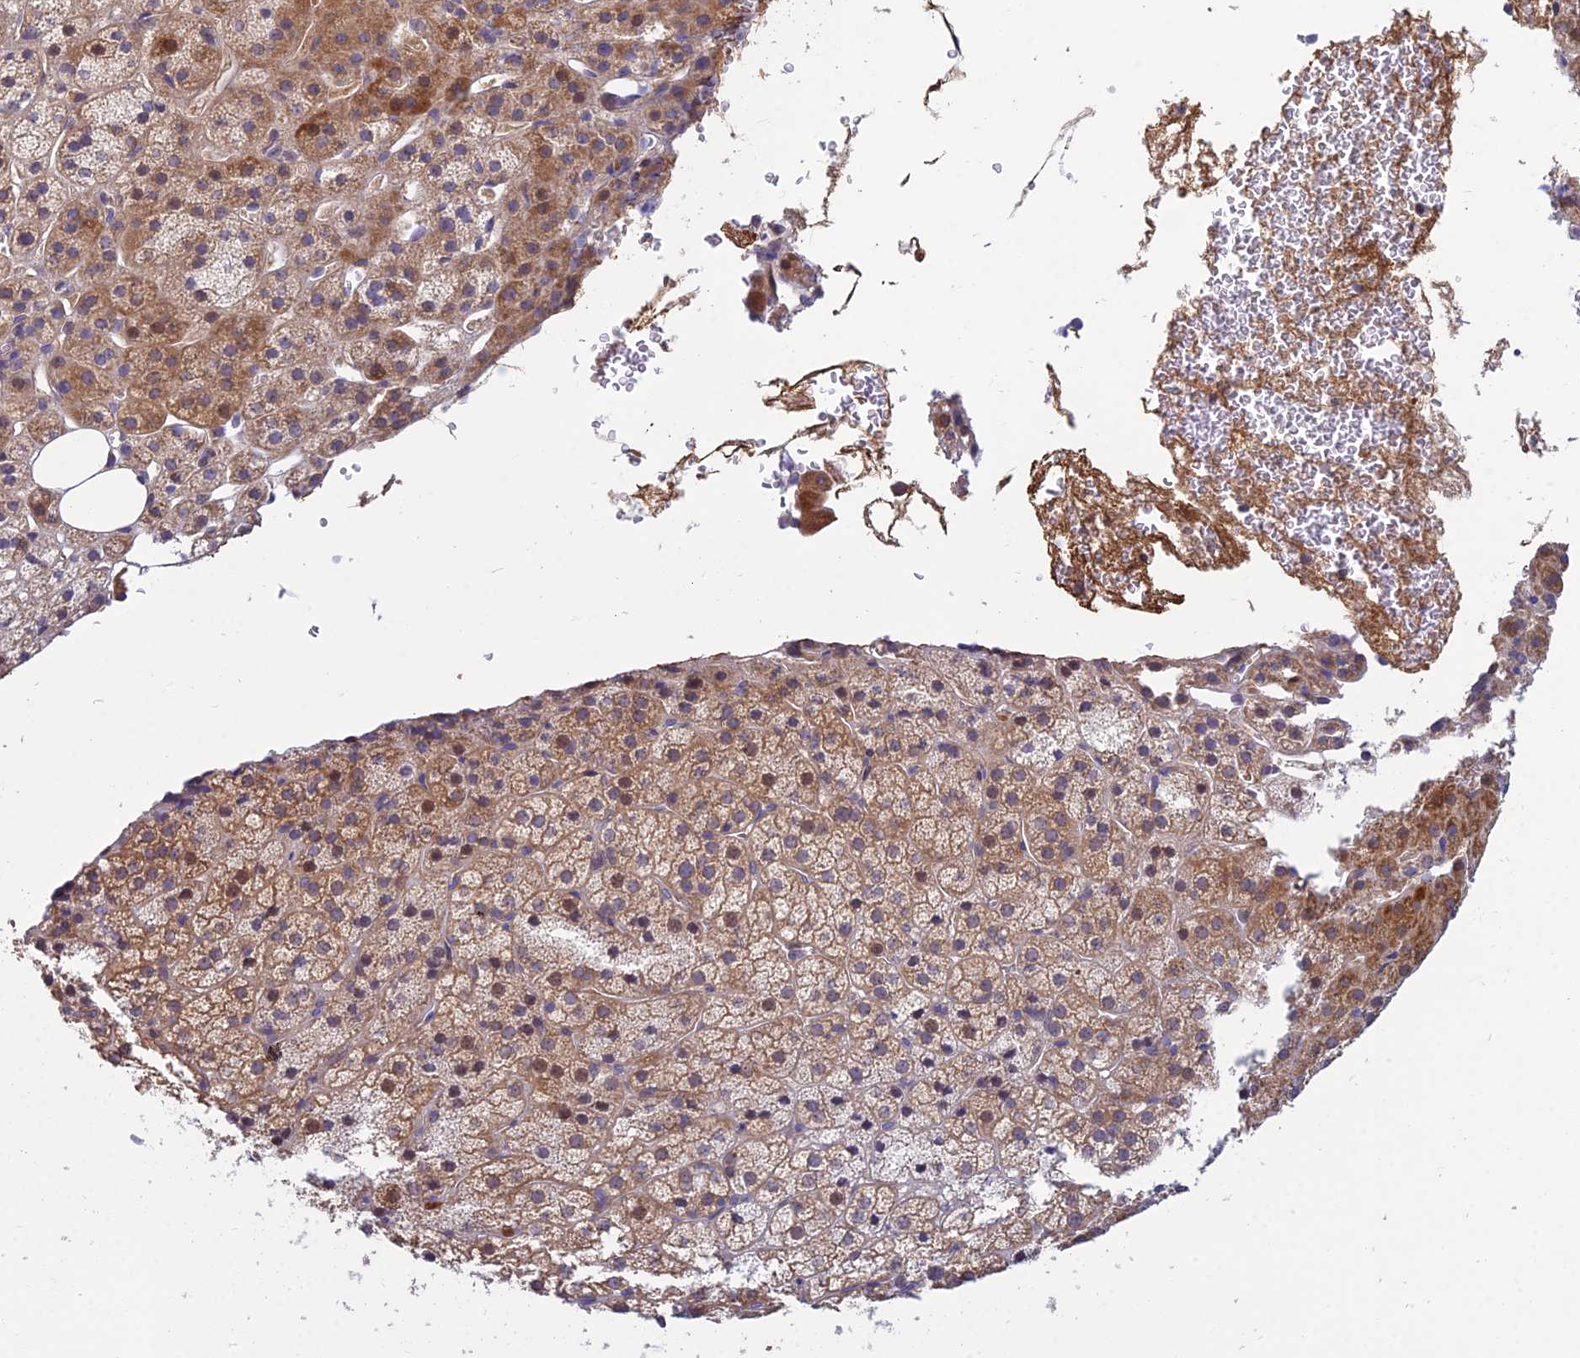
{"staining": {"intensity": "moderate", "quantity": ">75%", "location": "cytoplasmic/membranous"}, "tissue": "adrenal gland", "cell_type": "Glandular cells", "image_type": "normal", "snomed": [{"axis": "morphology", "description": "Normal tissue, NOS"}, {"axis": "topography", "description": "Adrenal gland"}], "caption": "Human adrenal gland stained for a protein (brown) exhibits moderate cytoplasmic/membranous positive positivity in about >75% of glandular cells.", "gene": "DUS2", "patient": {"sex": "female", "age": 57}}